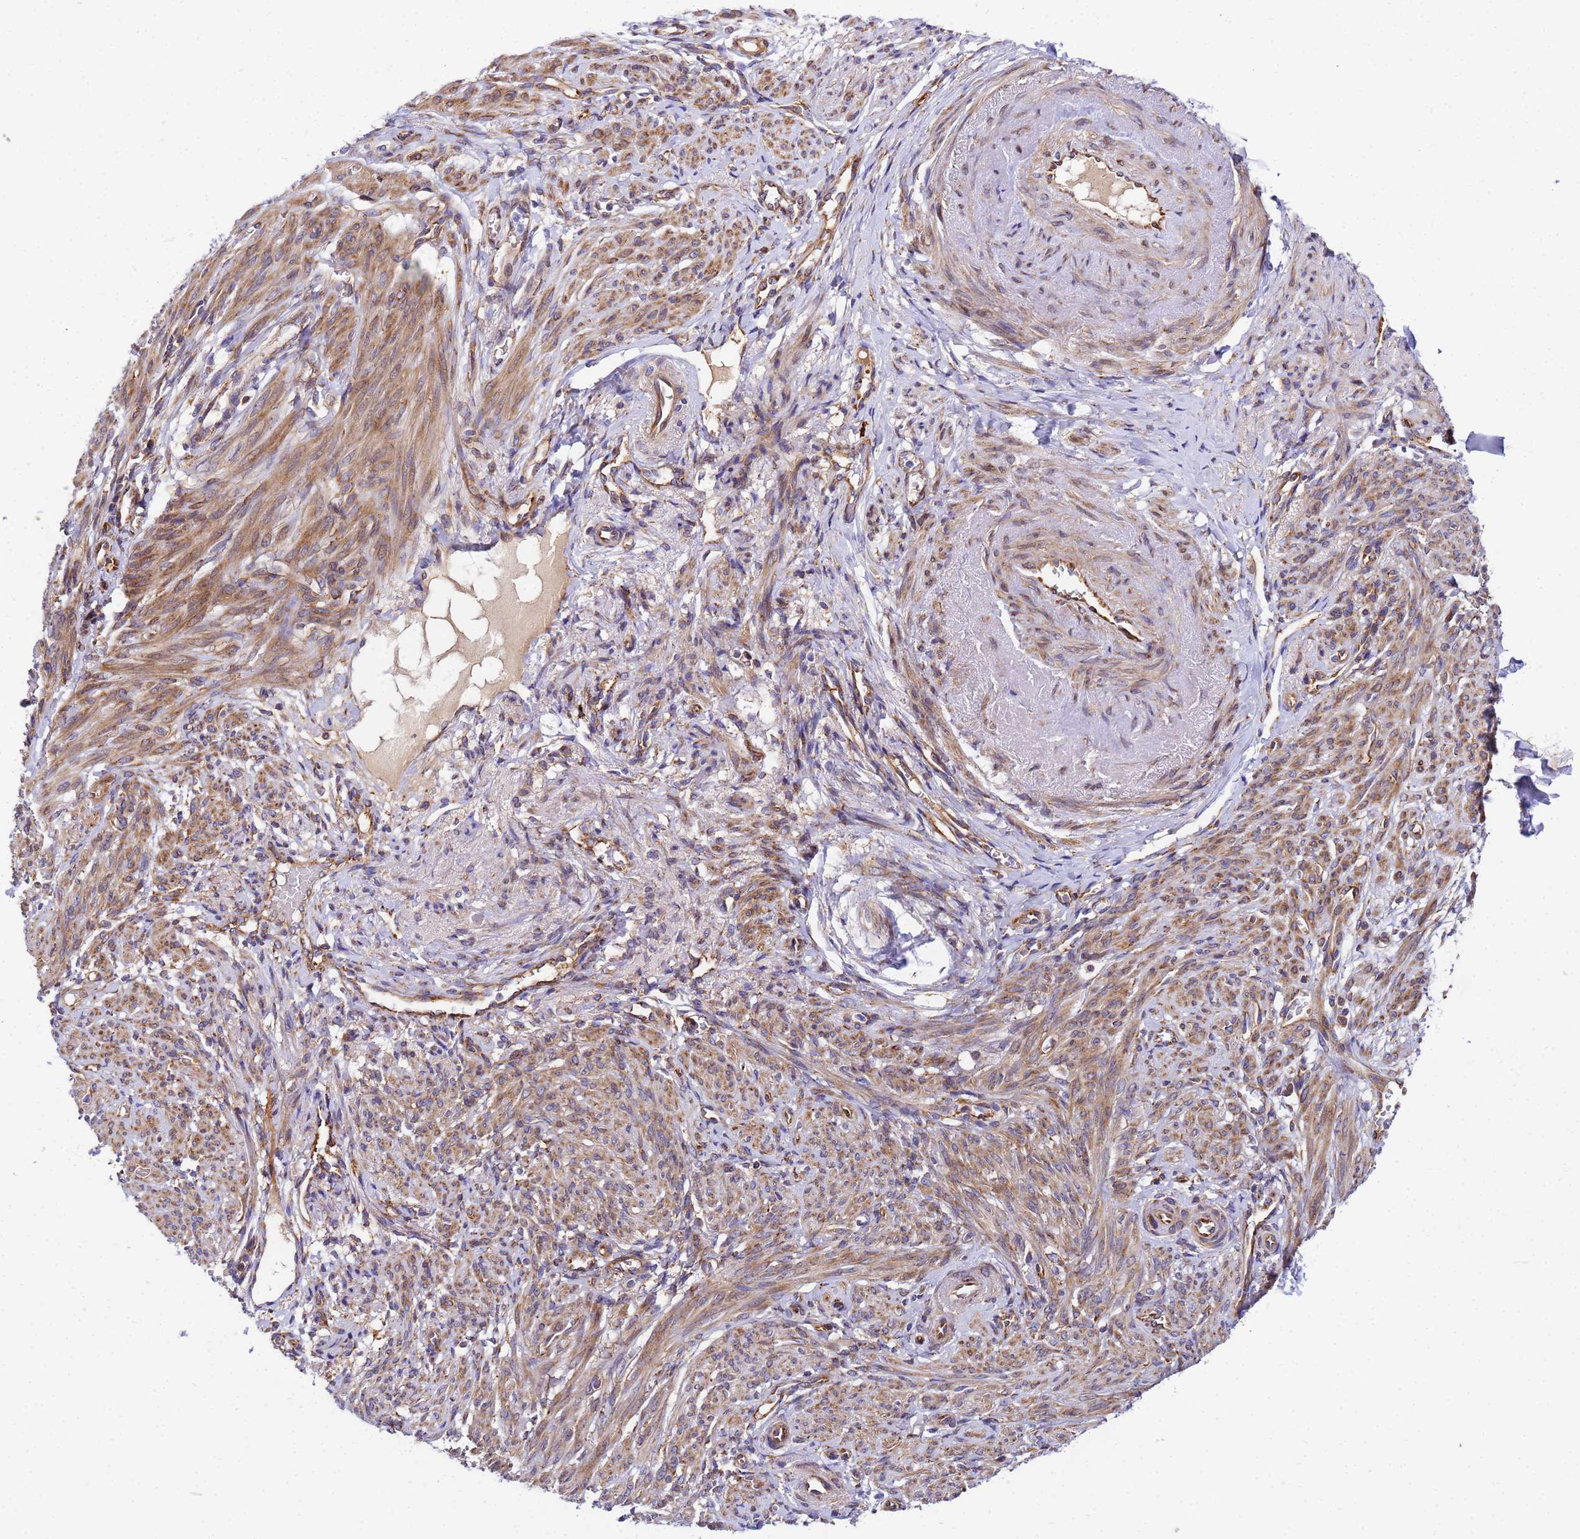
{"staining": {"intensity": "moderate", "quantity": "25%-75%", "location": "cytoplasmic/membranous"}, "tissue": "smooth muscle", "cell_type": "Smooth muscle cells", "image_type": "normal", "snomed": [{"axis": "morphology", "description": "Normal tissue, NOS"}, {"axis": "topography", "description": "Smooth muscle"}], "caption": "Smooth muscle cells reveal moderate cytoplasmic/membranous positivity in approximately 25%-75% of cells in benign smooth muscle. The staining was performed using DAB (3,3'-diaminobenzidine) to visualize the protein expression in brown, while the nuclei were stained in blue with hematoxylin (Magnification: 20x).", "gene": "POM121C", "patient": {"sex": "female", "age": 39}}